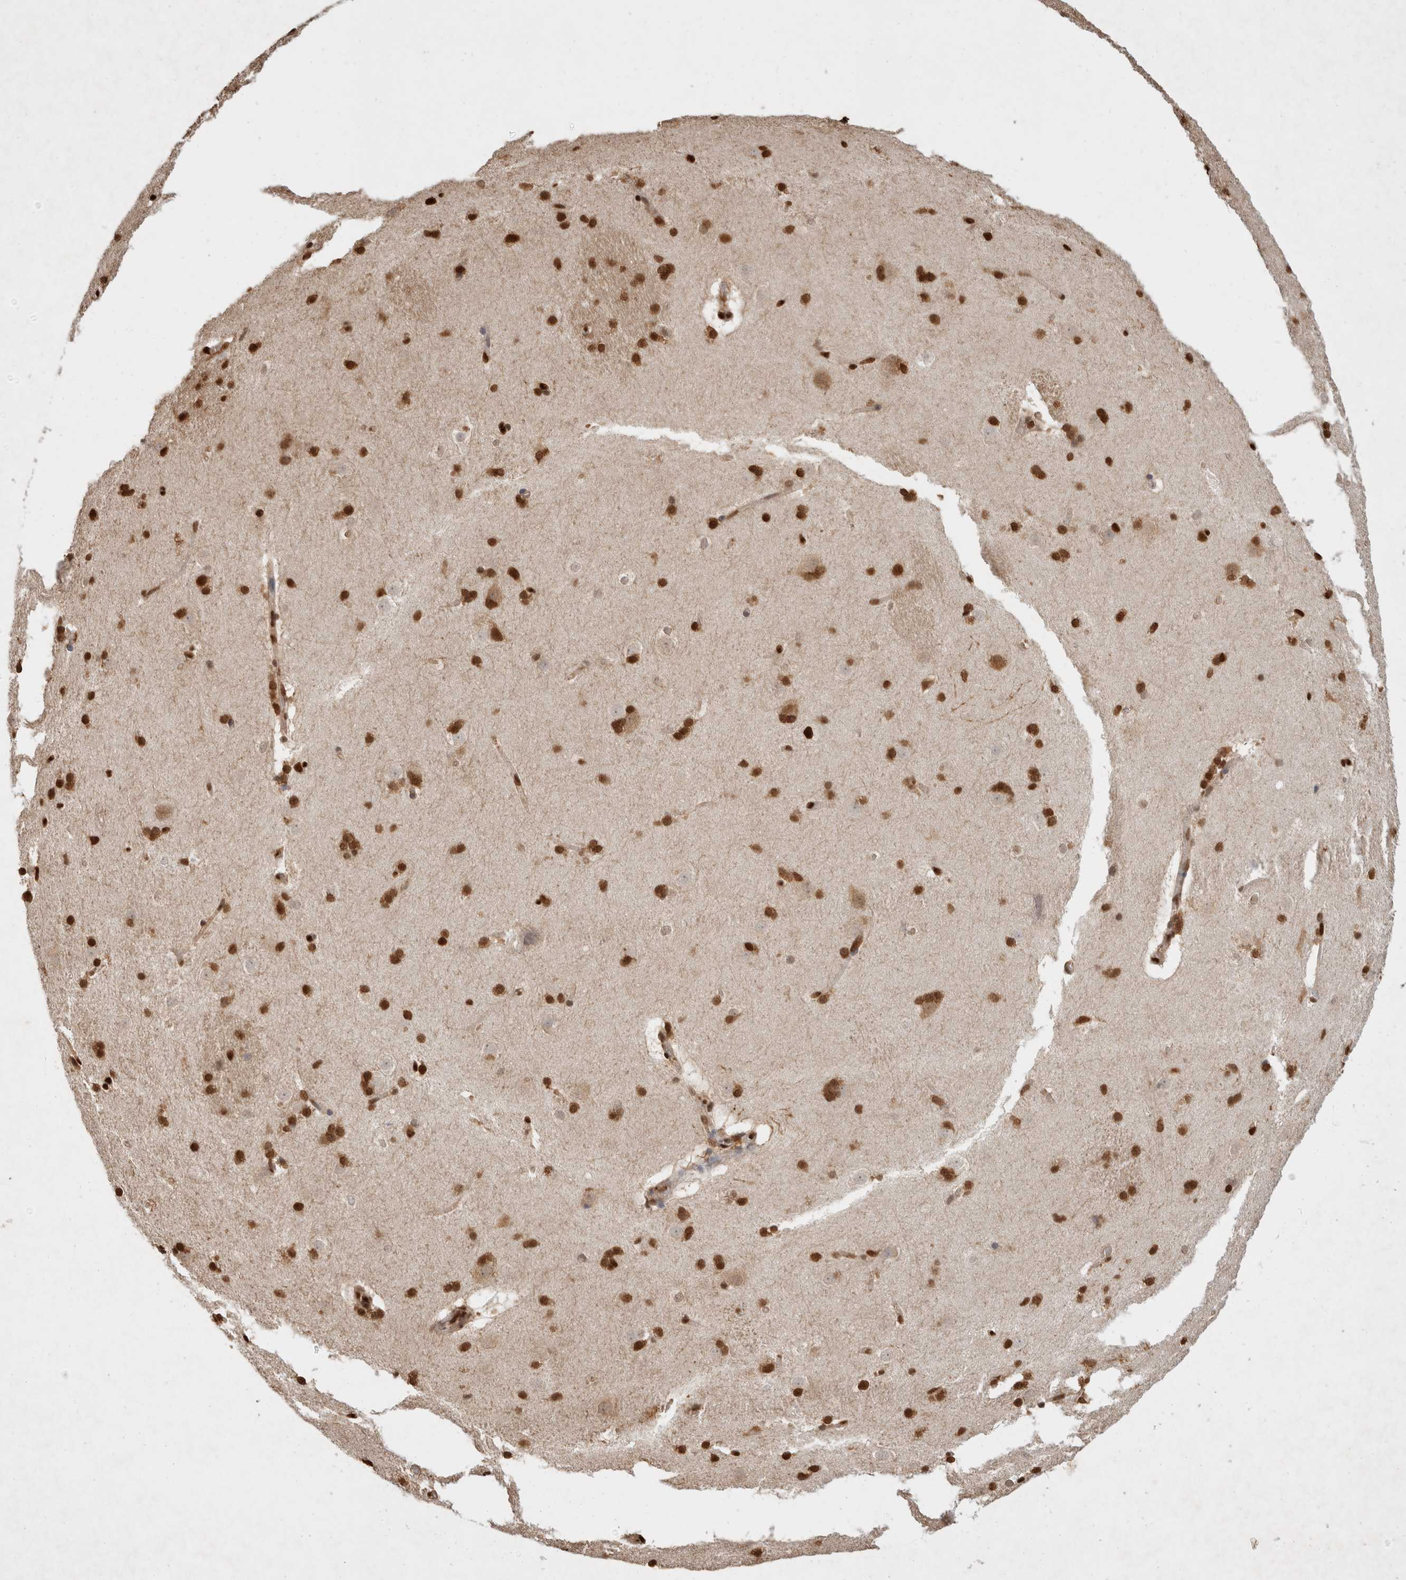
{"staining": {"intensity": "strong", "quantity": ">75%", "location": "cytoplasmic/membranous,nuclear"}, "tissue": "caudate", "cell_type": "Glial cells", "image_type": "normal", "snomed": [{"axis": "morphology", "description": "Normal tissue, NOS"}, {"axis": "topography", "description": "Lateral ventricle wall"}], "caption": "This is a micrograph of IHC staining of unremarkable caudate, which shows strong positivity in the cytoplasmic/membranous,nuclear of glial cells.", "gene": "HDGF", "patient": {"sex": "female", "age": 19}}